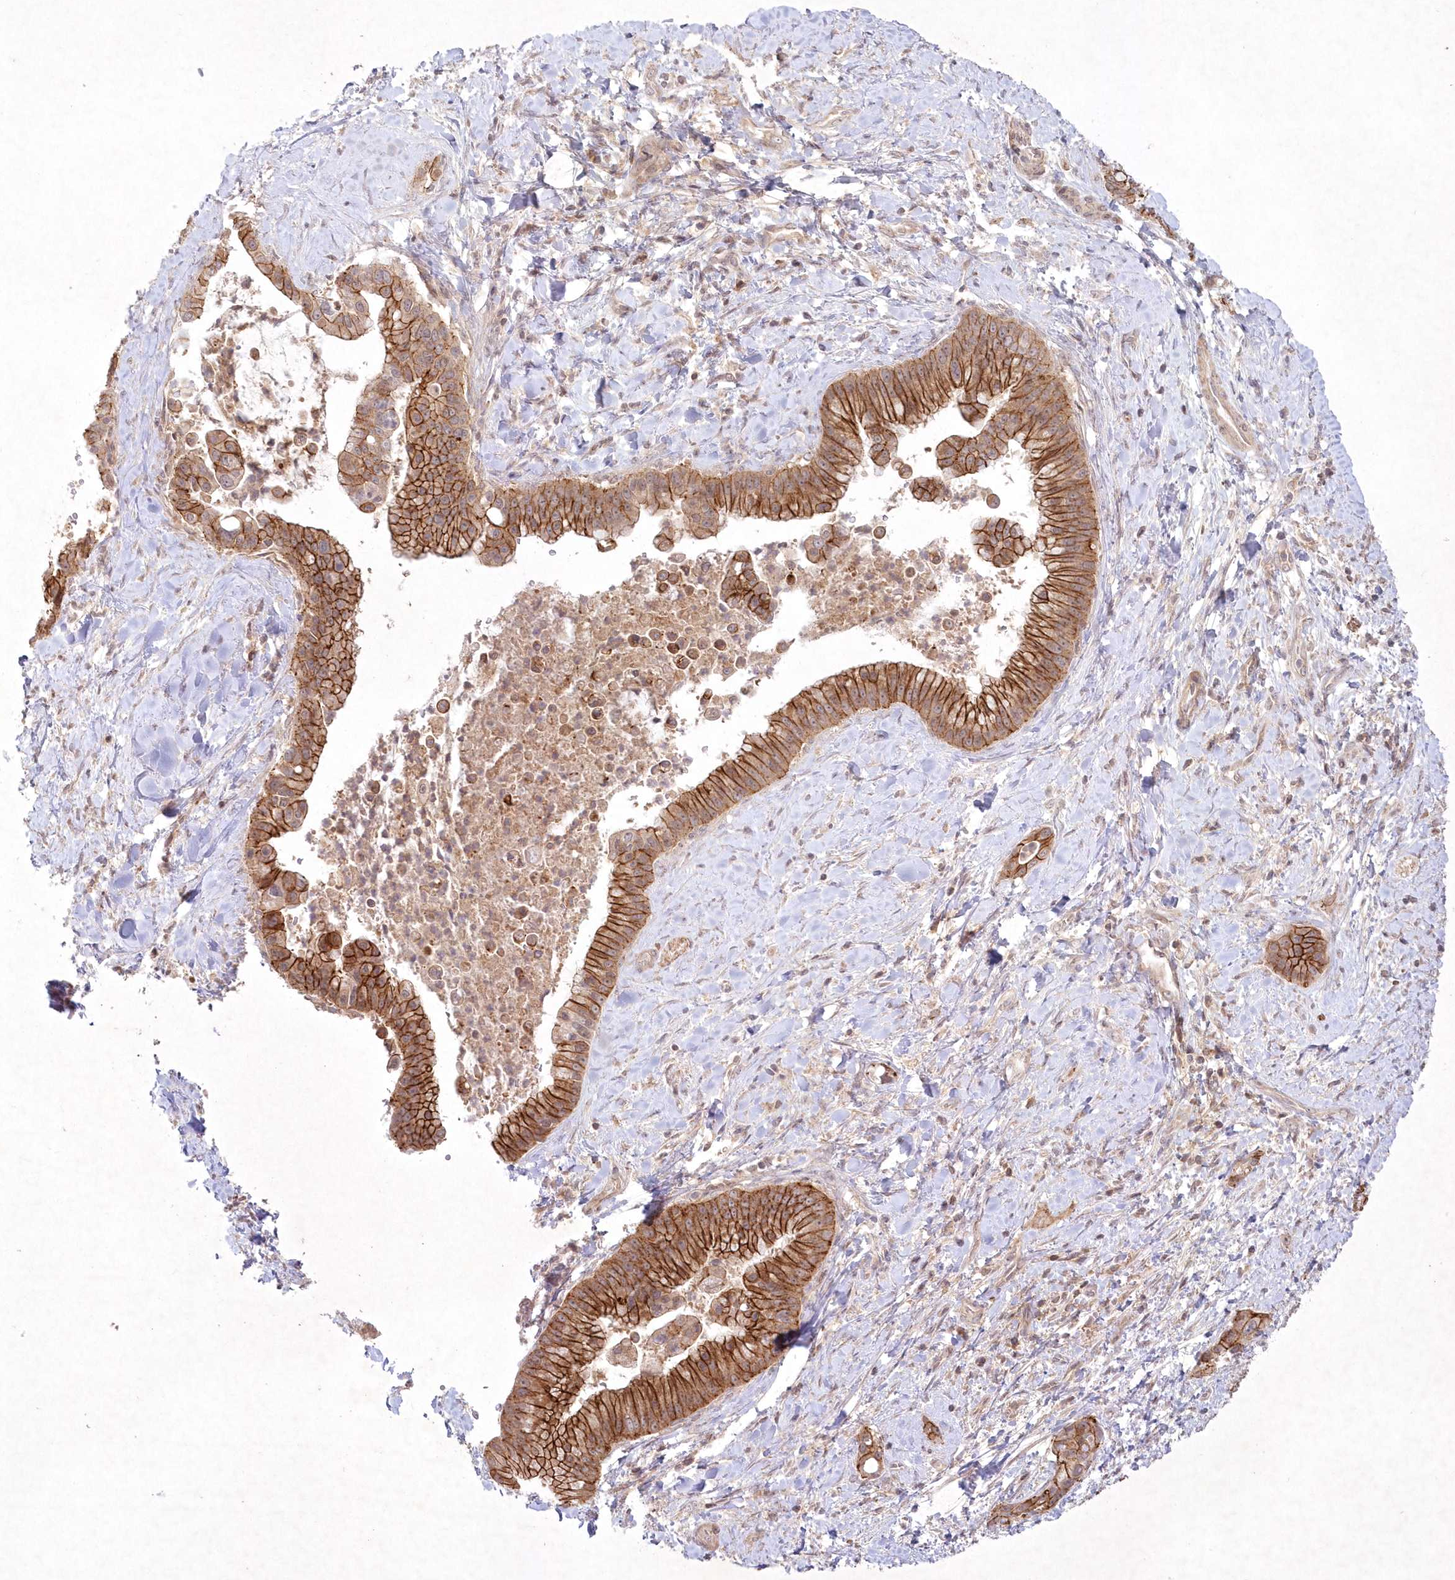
{"staining": {"intensity": "strong", "quantity": ">75%", "location": "cytoplasmic/membranous"}, "tissue": "liver cancer", "cell_type": "Tumor cells", "image_type": "cancer", "snomed": [{"axis": "morphology", "description": "Cholangiocarcinoma"}, {"axis": "topography", "description": "Liver"}], "caption": "Protein staining reveals strong cytoplasmic/membranous positivity in about >75% of tumor cells in liver cholangiocarcinoma.", "gene": "TOGARAM2", "patient": {"sex": "female", "age": 54}}